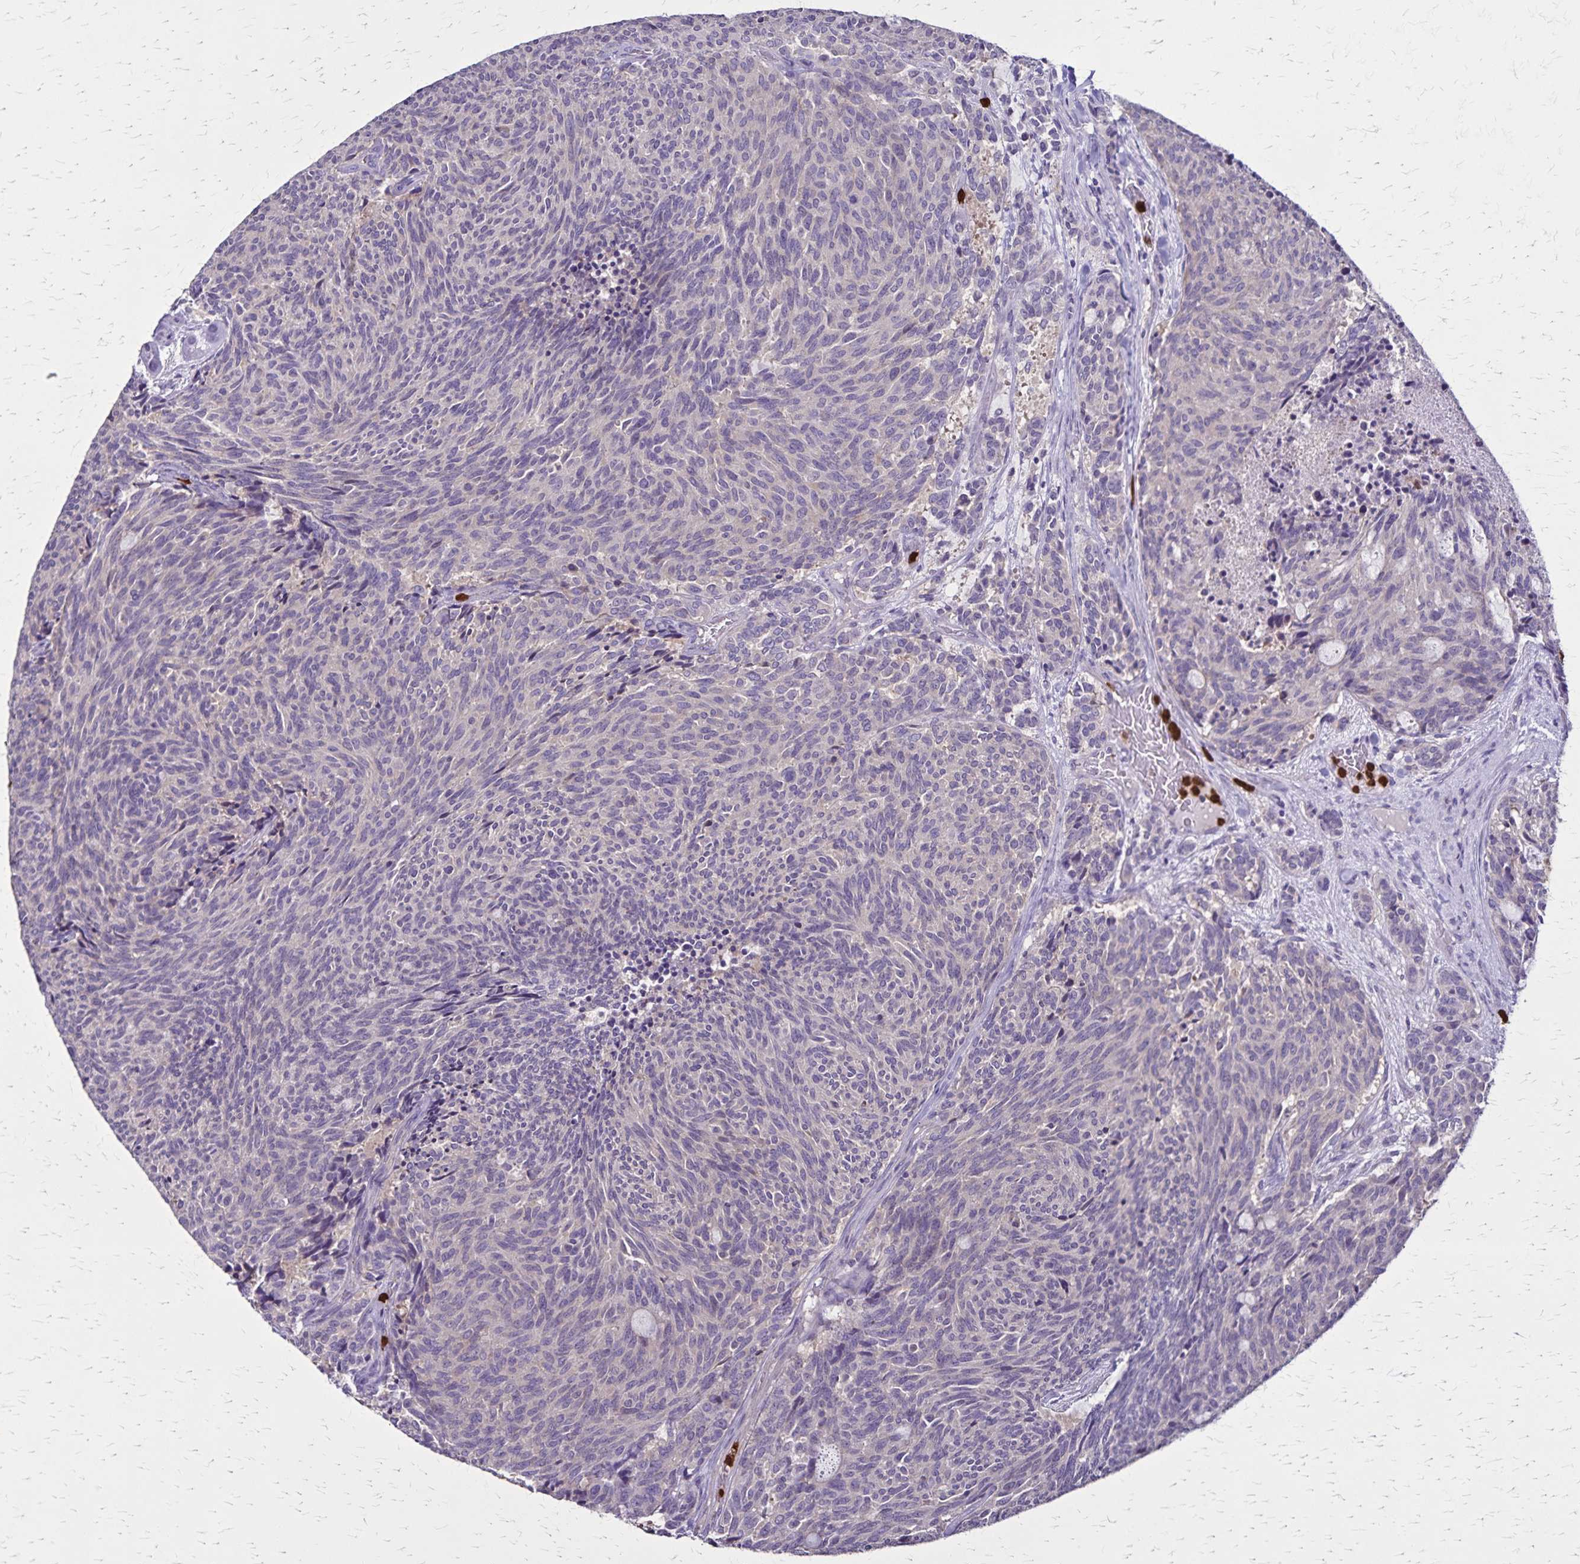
{"staining": {"intensity": "negative", "quantity": "none", "location": "none"}, "tissue": "carcinoid", "cell_type": "Tumor cells", "image_type": "cancer", "snomed": [{"axis": "morphology", "description": "Carcinoid, malignant, NOS"}, {"axis": "topography", "description": "Pancreas"}], "caption": "The histopathology image reveals no staining of tumor cells in carcinoid. Brightfield microscopy of IHC stained with DAB (3,3'-diaminobenzidine) (brown) and hematoxylin (blue), captured at high magnification.", "gene": "ULBP3", "patient": {"sex": "female", "age": 54}}